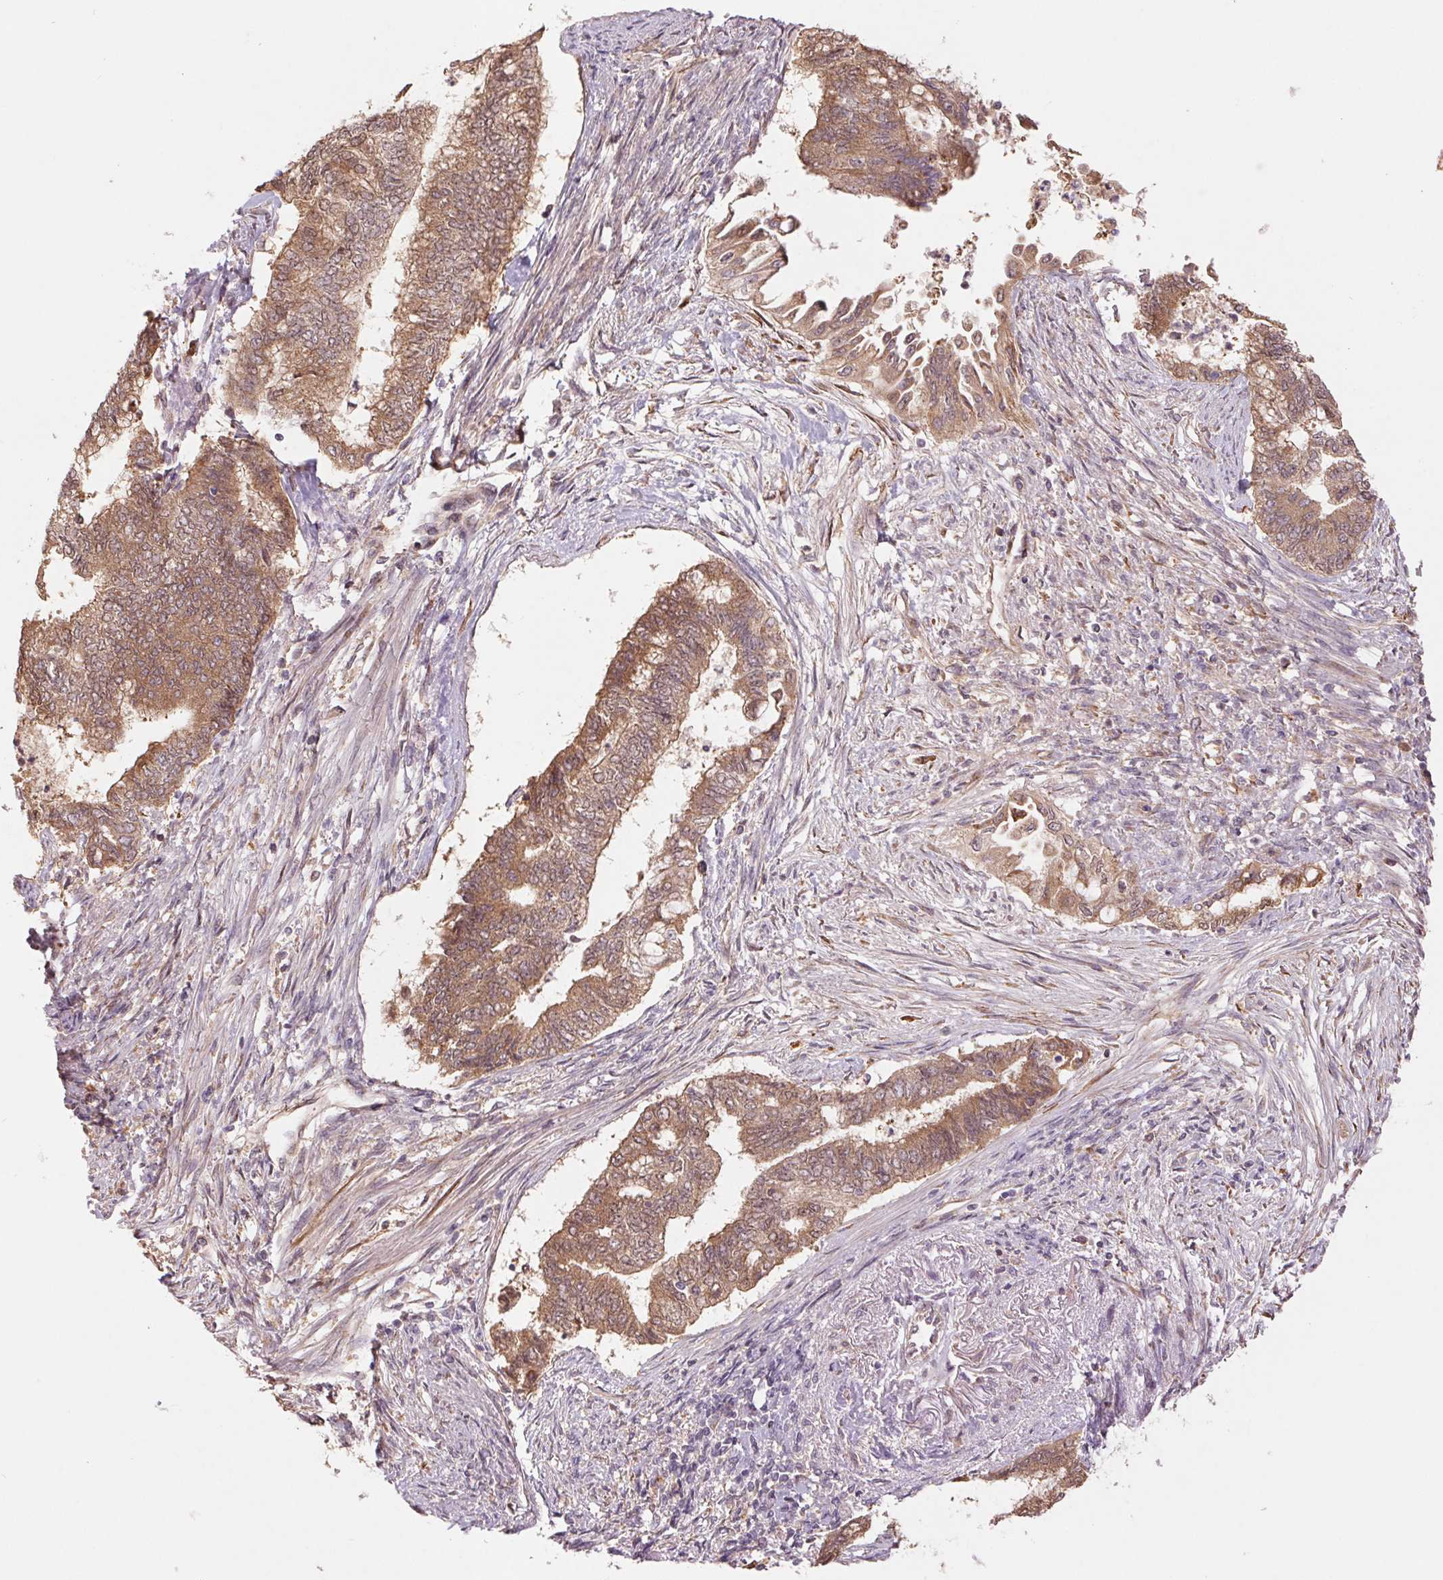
{"staining": {"intensity": "moderate", "quantity": ">75%", "location": "cytoplasmic/membranous"}, "tissue": "endometrial cancer", "cell_type": "Tumor cells", "image_type": "cancer", "snomed": [{"axis": "morphology", "description": "Adenocarcinoma, NOS"}, {"axis": "topography", "description": "Endometrium"}], "caption": "Immunohistochemical staining of endometrial adenocarcinoma exhibits medium levels of moderate cytoplasmic/membranous positivity in about >75% of tumor cells. (brown staining indicates protein expression, while blue staining denotes nuclei).", "gene": "RRM1", "patient": {"sex": "female", "age": 65}}